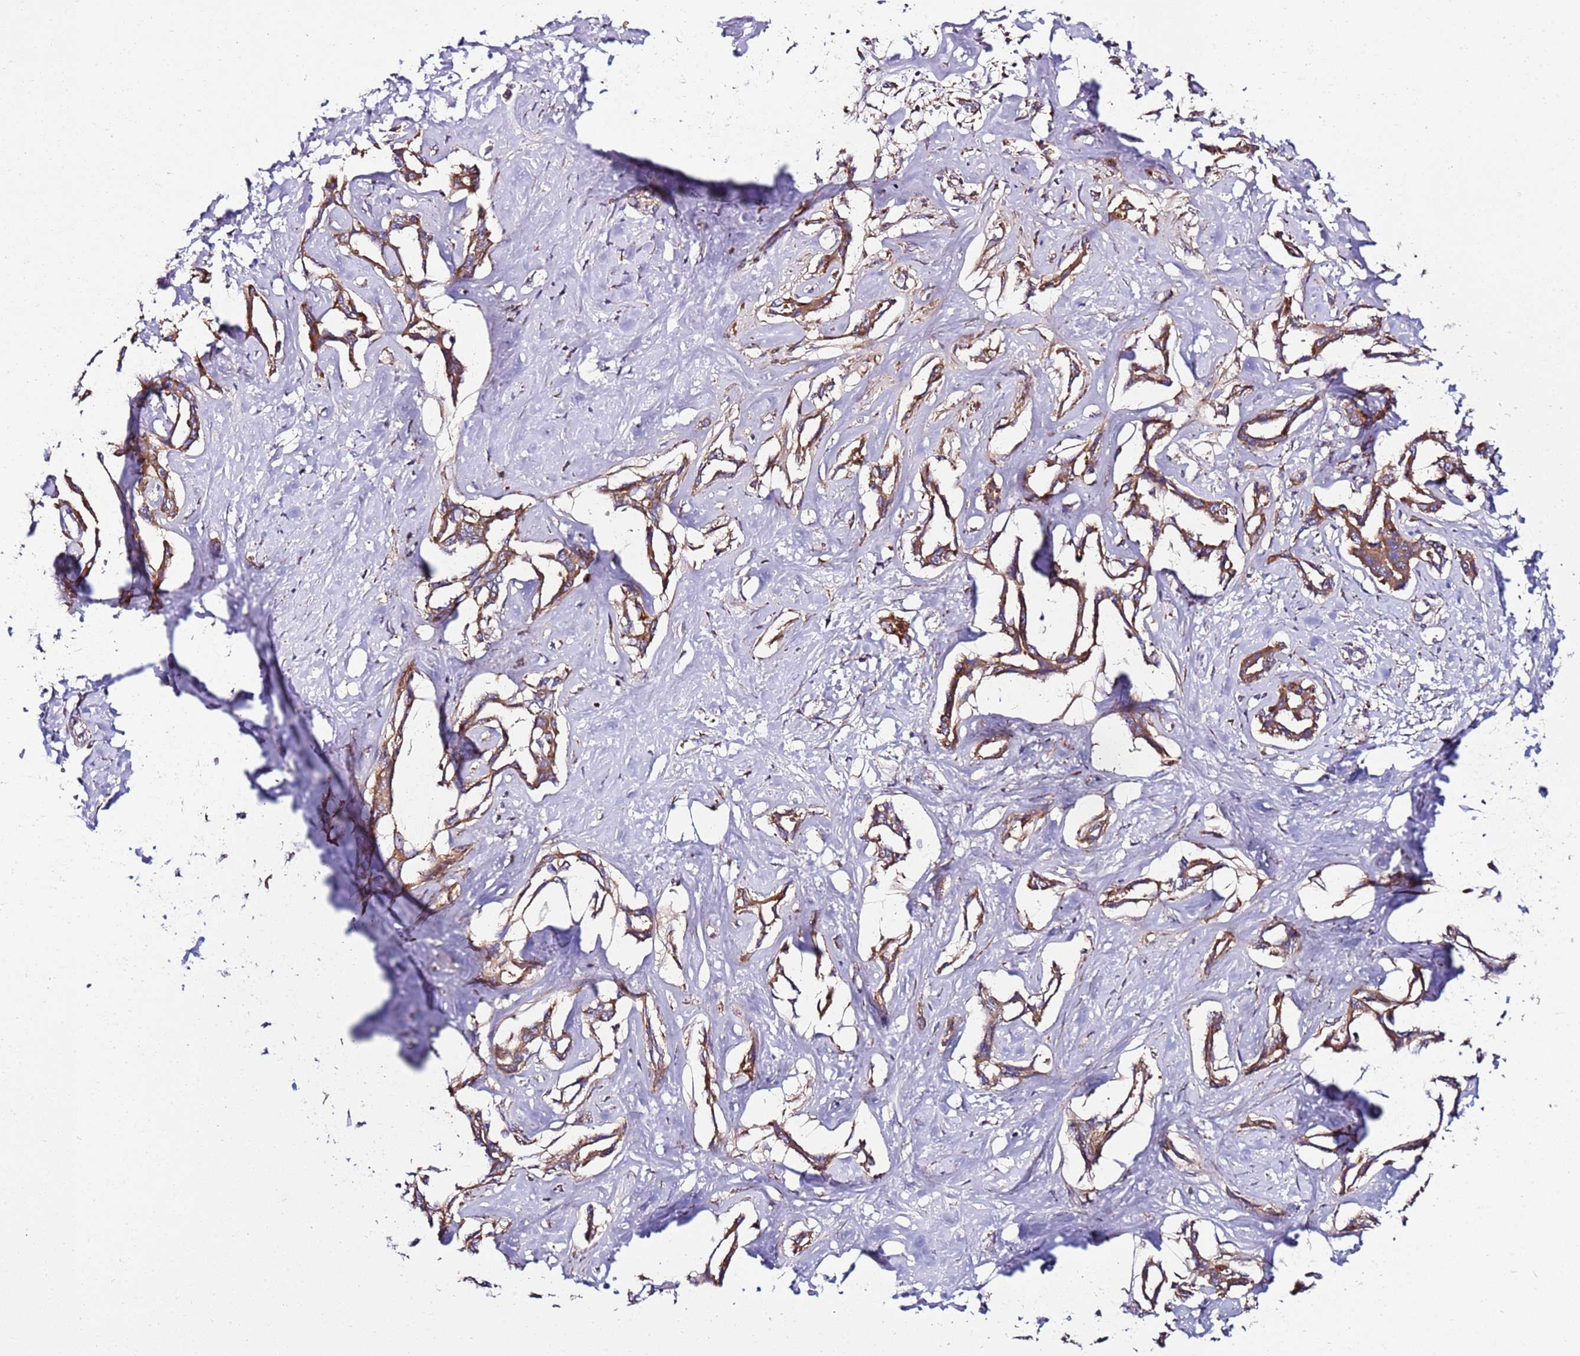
{"staining": {"intensity": "moderate", "quantity": ">75%", "location": "cytoplasmic/membranous"}, "tissue": "liver cancer", "cell_type": "Tumor cells", "image_type": "cancer", "snomed": [{"axis": "morphology", "description": "Cholangiocarcinoma"}, {"axis": "topography", "description": "Liver"}], "caption": "This is a micrograph of immunohistochemistry (IHC) staining of cholangiocarcinoma (liver), which shows moderate positivity in the cytoplasmic/membranous of tumor cells.", "gene": "C19orf12", "patient": {"sex": "male", "age": 59}}